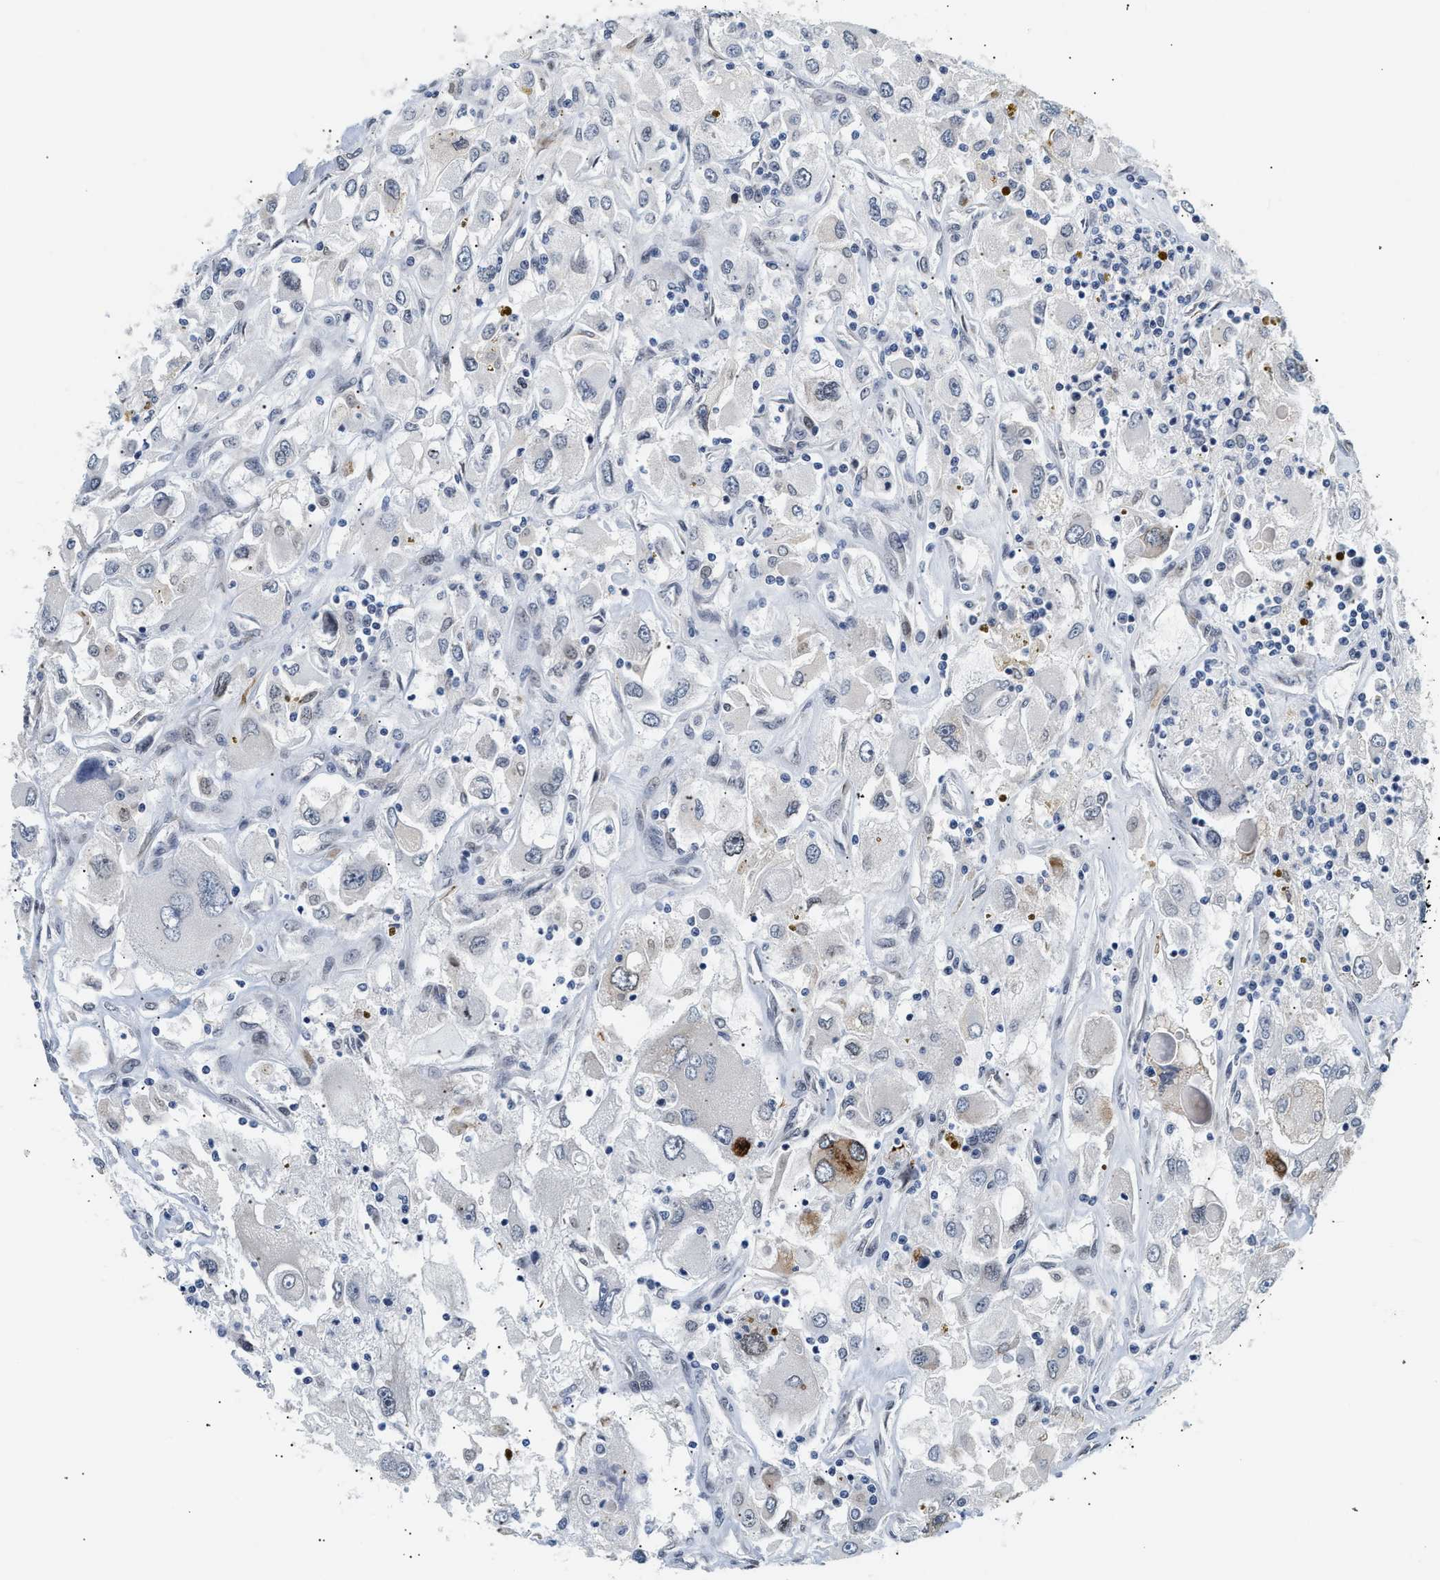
{"staining": {"intensity": "weak", "quantity": "<25%", "location": "cytoplasmic/membranous"}, "tissue": "renal cancer", "cell_type": "Tumor cells", "image_type": "cancer", "snomed": [{"axis": "morphology", "description": "Adenocarcinoma, NOS"}, {"axis": "topography", "description": "Kidney"}], "caption": "High power microscopy image of an immunohistochemistry image of renal adenocarcinoma, revealing no significant staining in tumor cells.", "gene": "THOC1", "patient": {"sex": "female", "age": 52}}